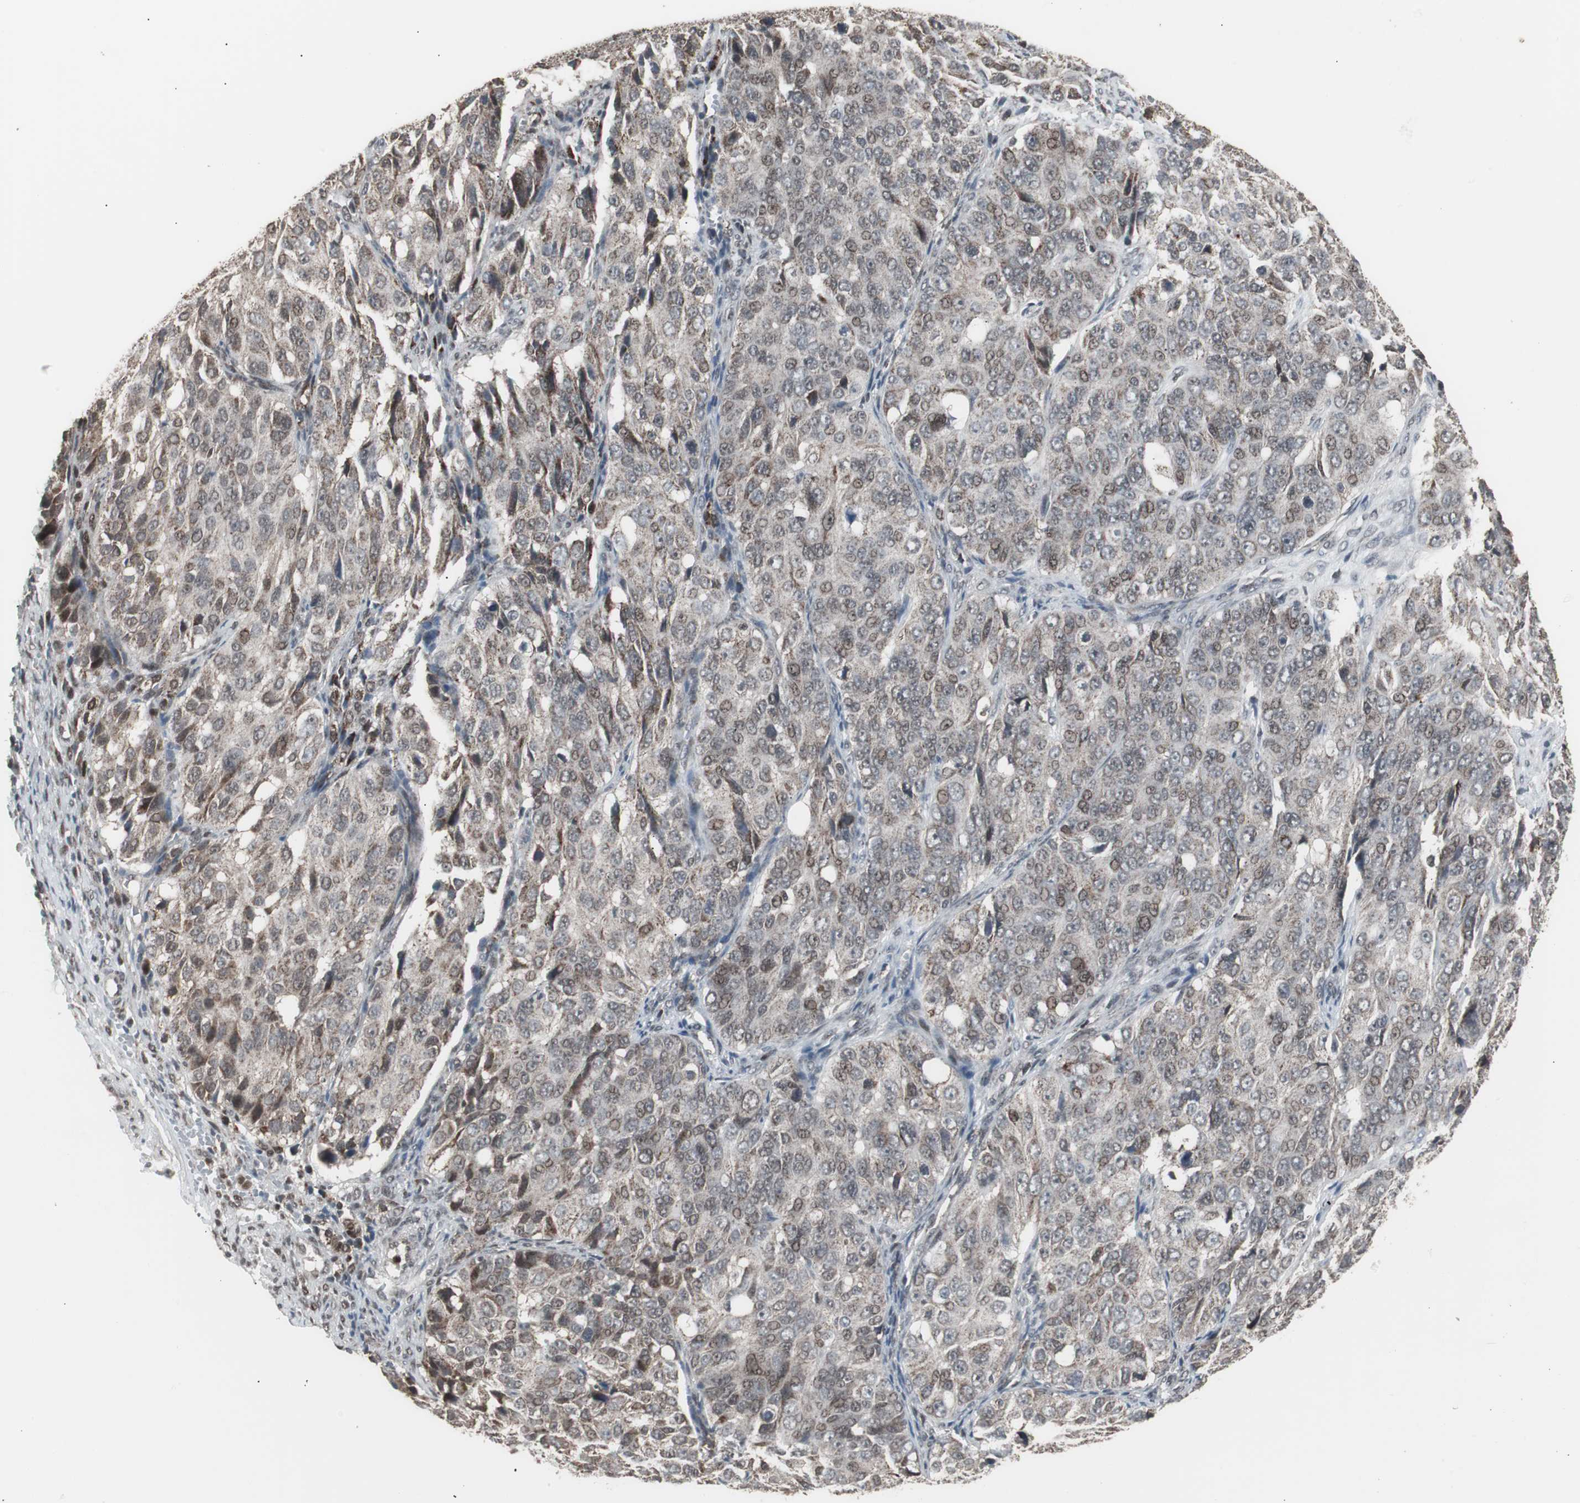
{"staining": {"intensity": "weak", "quantity": ">75%", "location": "cytoplasmic/membranous,nuclear"}, "tissue": "ovarian cancer", "cell_type": "Tumor cells", "image_type": "cancer", "snomed": [{"axis": "morphology", "description": "Carcinoma, endometroid"}, {"axis": "topography", "description": "Ovary"}], "caption": "A high-resolution micrograph shows immunohistochemistry (IHC) staining of endometroid carcinoma (ovarian), which demonstrates weak cytoplasmic/membranous and nuclear staining in approximately >75% of tumor cells. Nuclei are stained in blue.", "gene": "RXRA", "patient": {"sex": "female", "age": 51}}